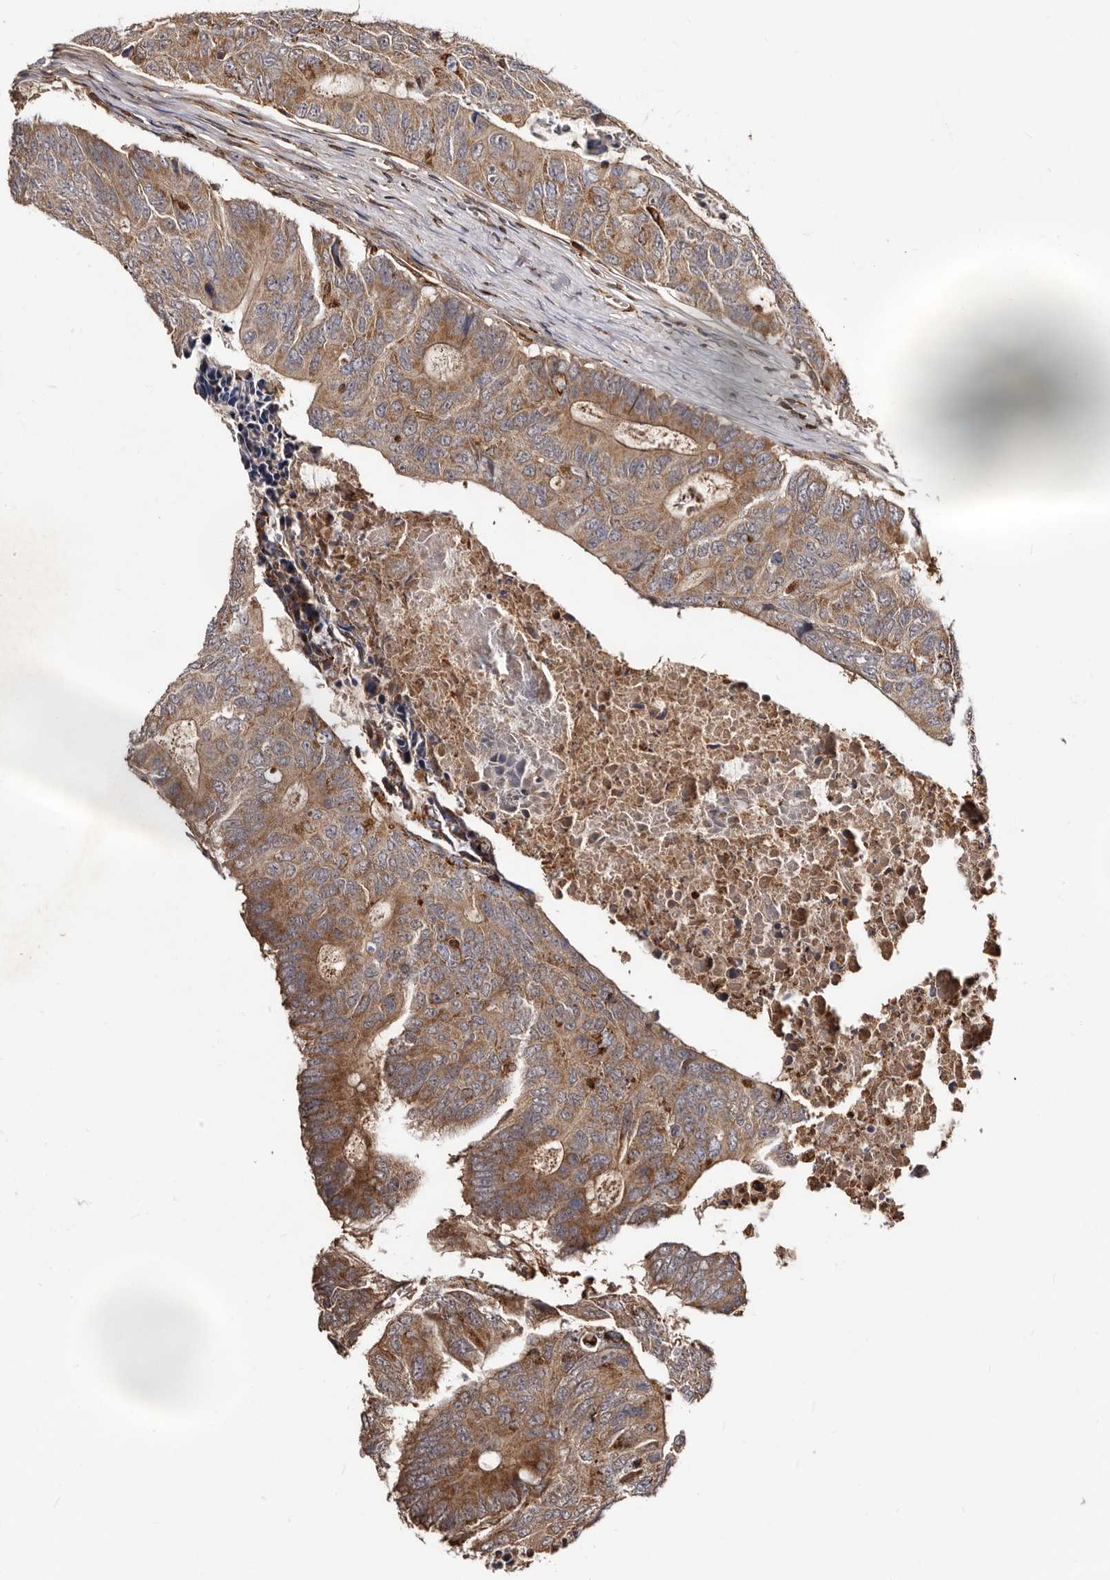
{"staining": {"intensity": "moderate", "quantity": ">75%", "location": "cytoplasmic/membranous"}, "tissue": "colorectal cancer", "cell_type": "Tumor cells", "image_type": "cancer", "snomed": [{"axis": "morphology", "description": "Adenocarcinoma, NOS"}, {"axis": "topography", "description": "Colon"}], "caption": "Immunohistochemistry of colorectal adenocarcinoma demonstrates medium levels of moderate cytoplasmic/membranous positivity in approximately >75% of tumor cells.", "gene": "BAX", "patient": {"sex": "male", "age": 87}}